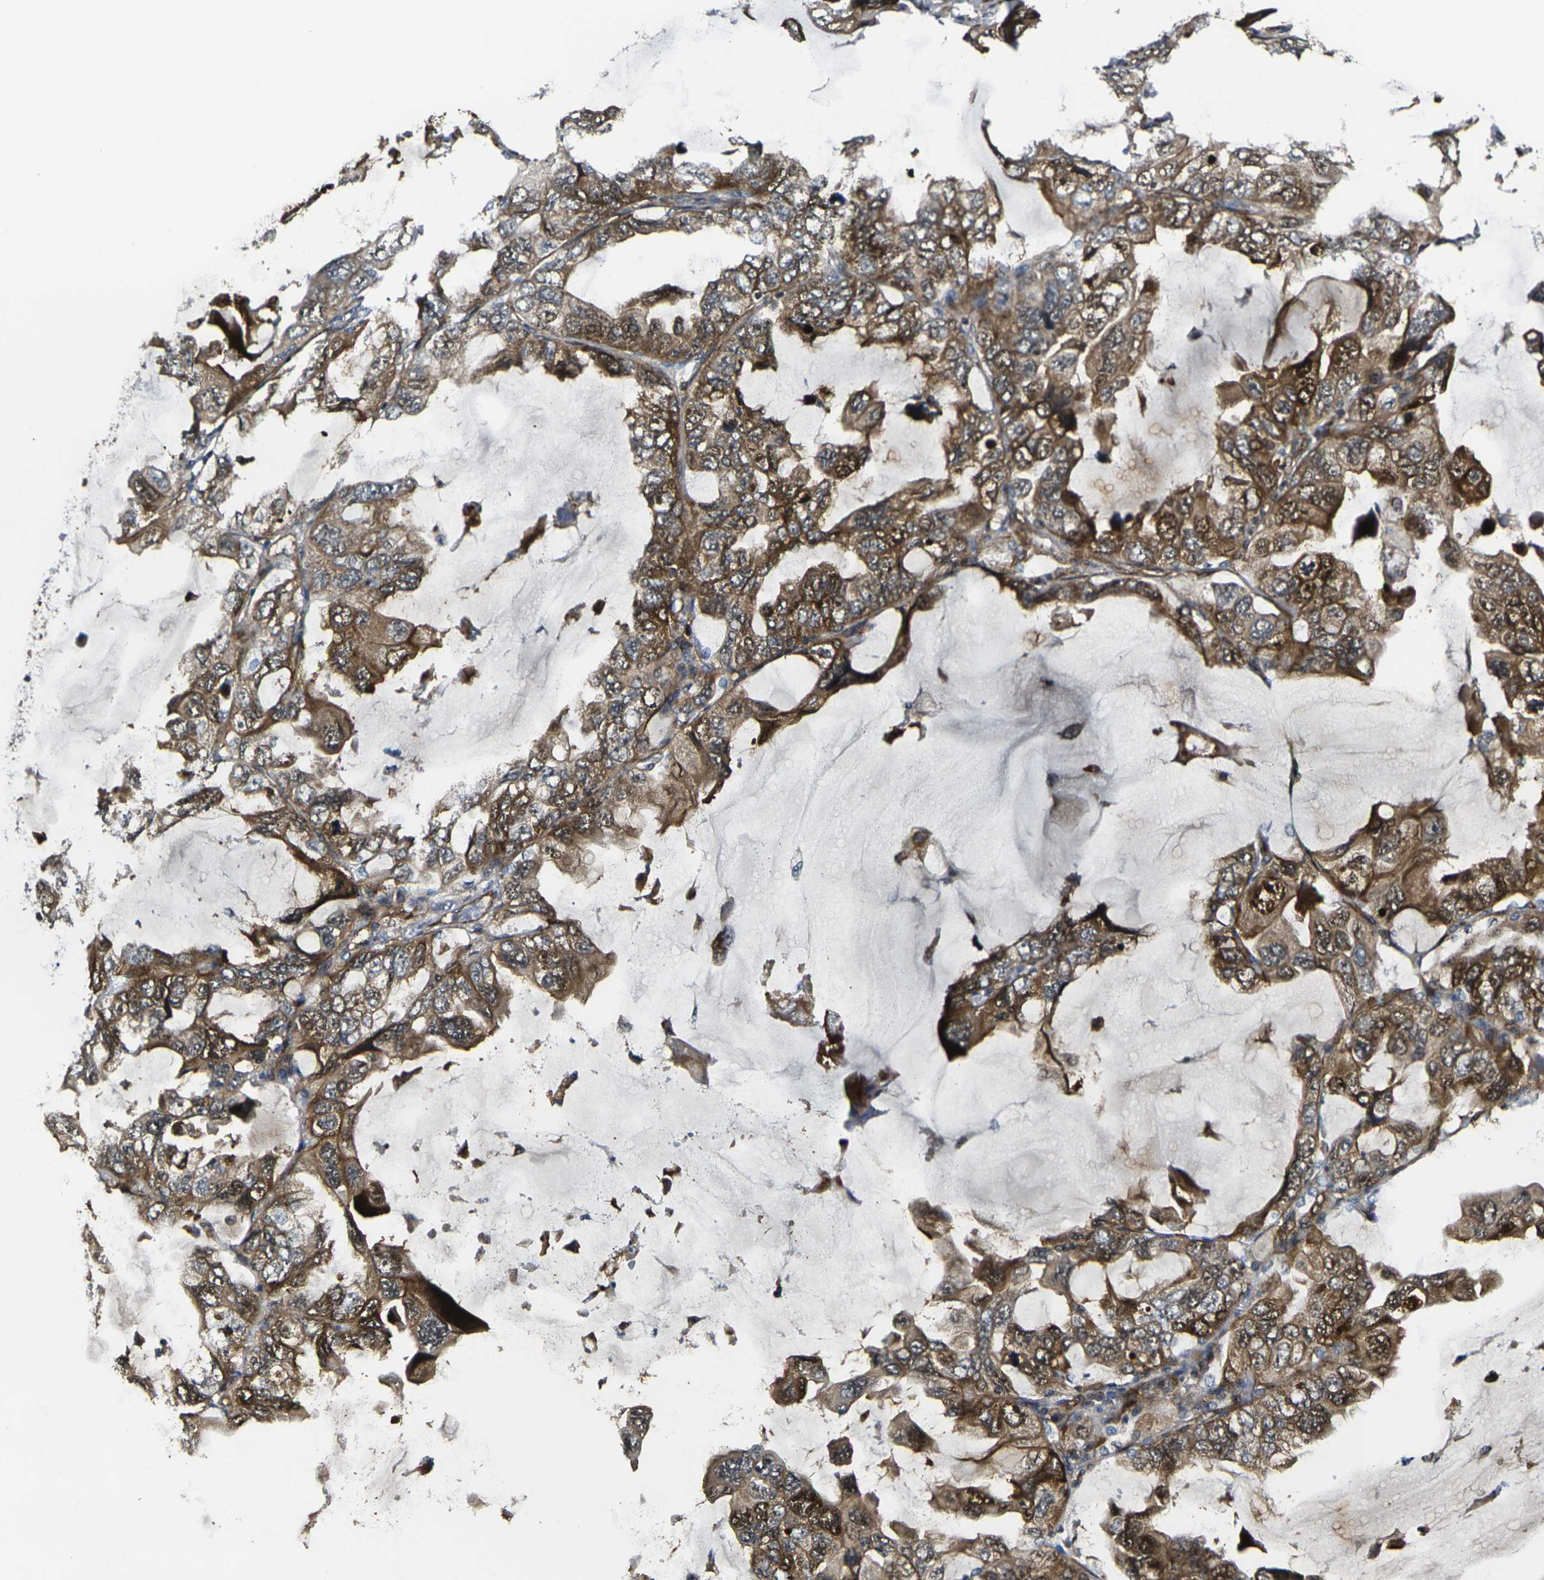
{"staining": {"intensity": "strong", "quantity": ">75%", "location": "cytoplasmic/membranous,nuclear"}, "tissue": "lung cancer", "cell_type": "Tumor cells", "image_type": "cancer", "snomed": [{"axis": "morphology", "description": "Squamous cell carcinoma, NOS"}, {"axis": "topography", "description": "Lung"}], "caption": "A micrograph of human lung cancer (squamous cell carcinoma) stained for a protein reveals strong cytoplasmic/membranous and nuclear brown staining in tumor cells. Using DAB (brown) and hematoxylin (blue) stains, captured at high magnification using brightfield microscopy.", "gene": "ECE1", "patient": {"sex": "female", "age": 73}}